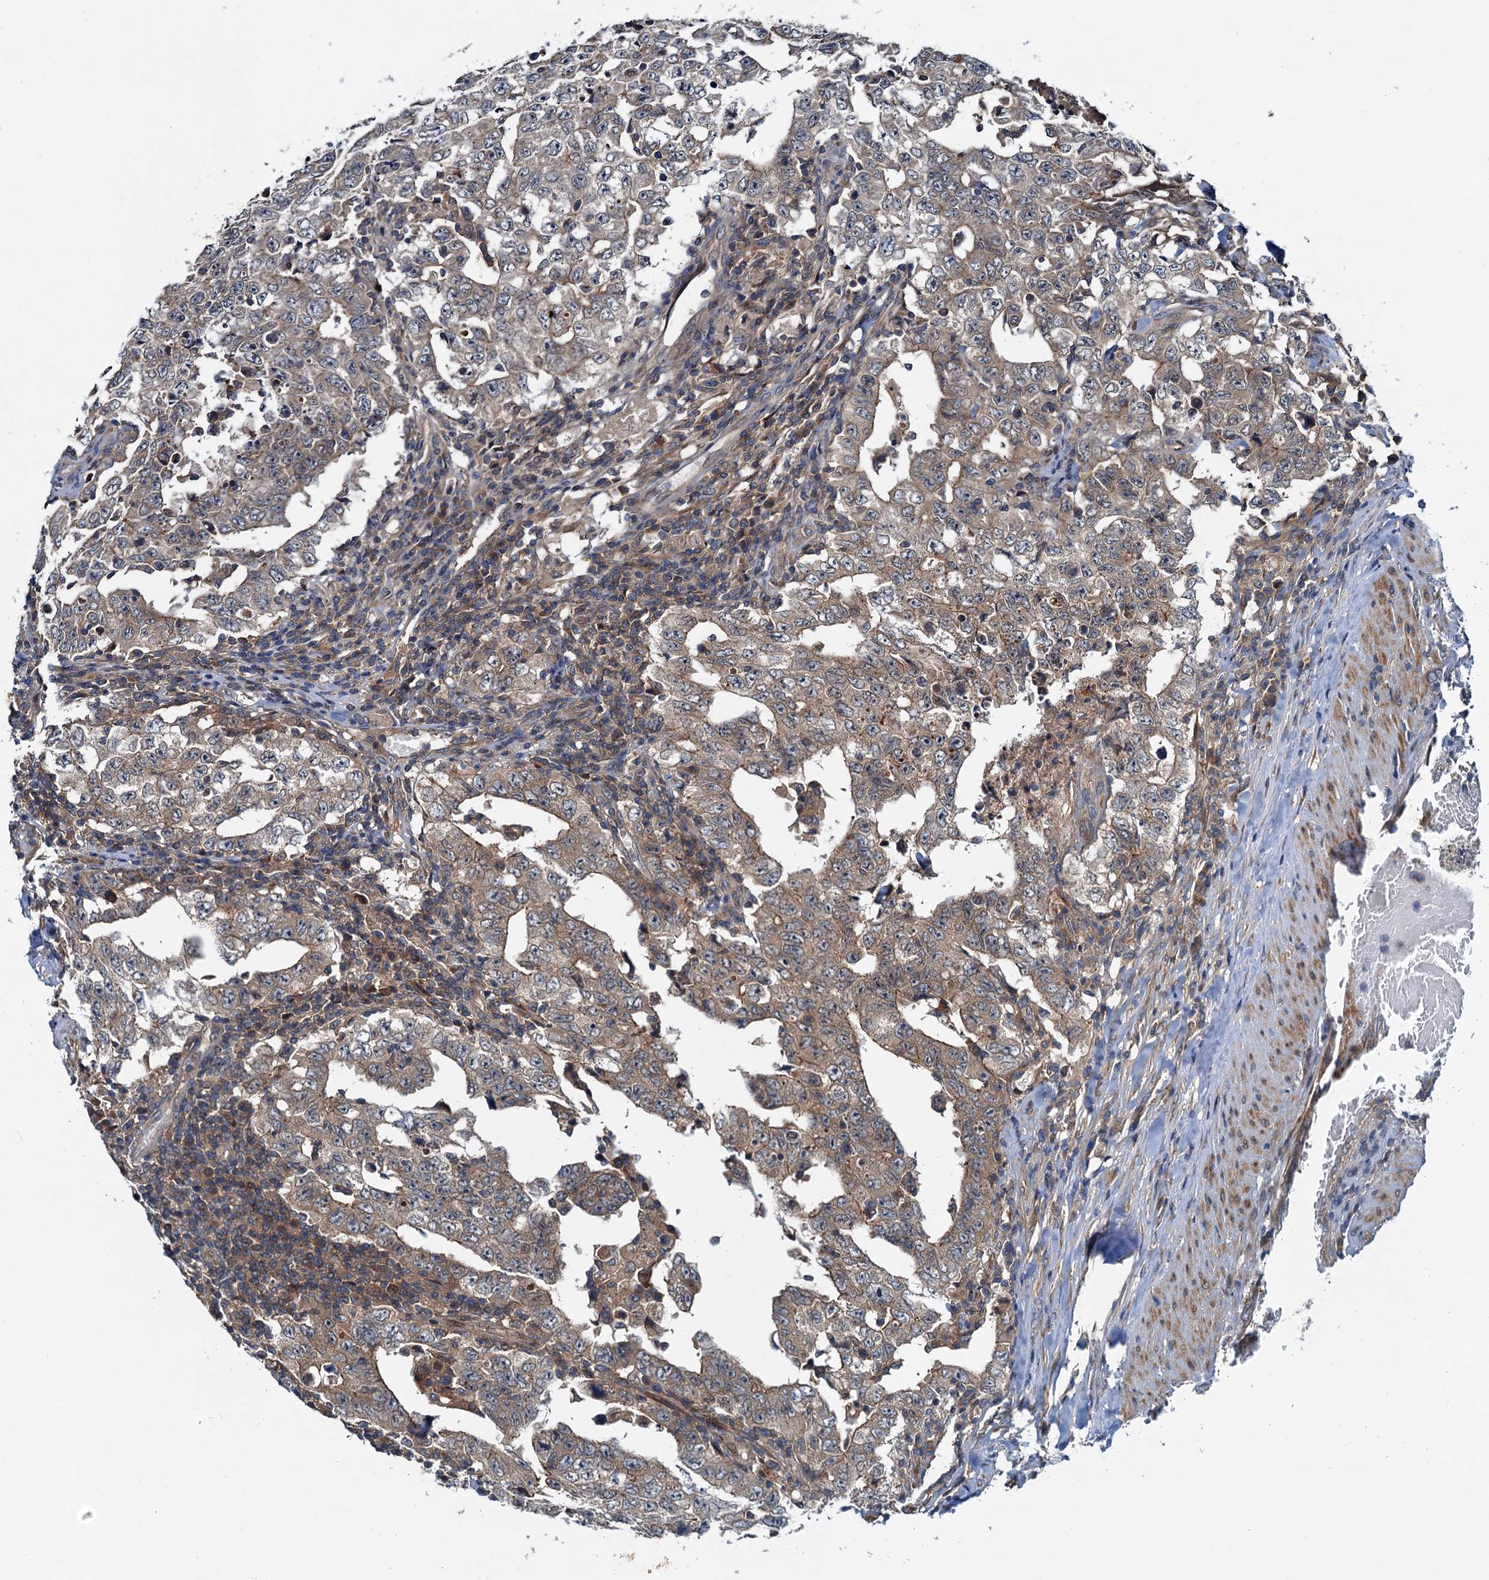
{"staining": {"intensity": "weak", "quantity": ">75%", "location": "cytoplasmic/membranous"}, "tissue": "testis cancer", "cell_type": "Tumor cells", "image_type": "cancer", "snomed": [{"axis": "morphology", "description": "Carcinoma, Embryonal, NOS"}, {"axis": "topography", "description": "Testis"}], "caption": "The image demonstrates a brown stain indicating the presence of a protein in the cytoplasmic/membranous of tumor cells in testis cancer.", "gene": "EFL1", "patient": {"sex": "male", "age": 26}}